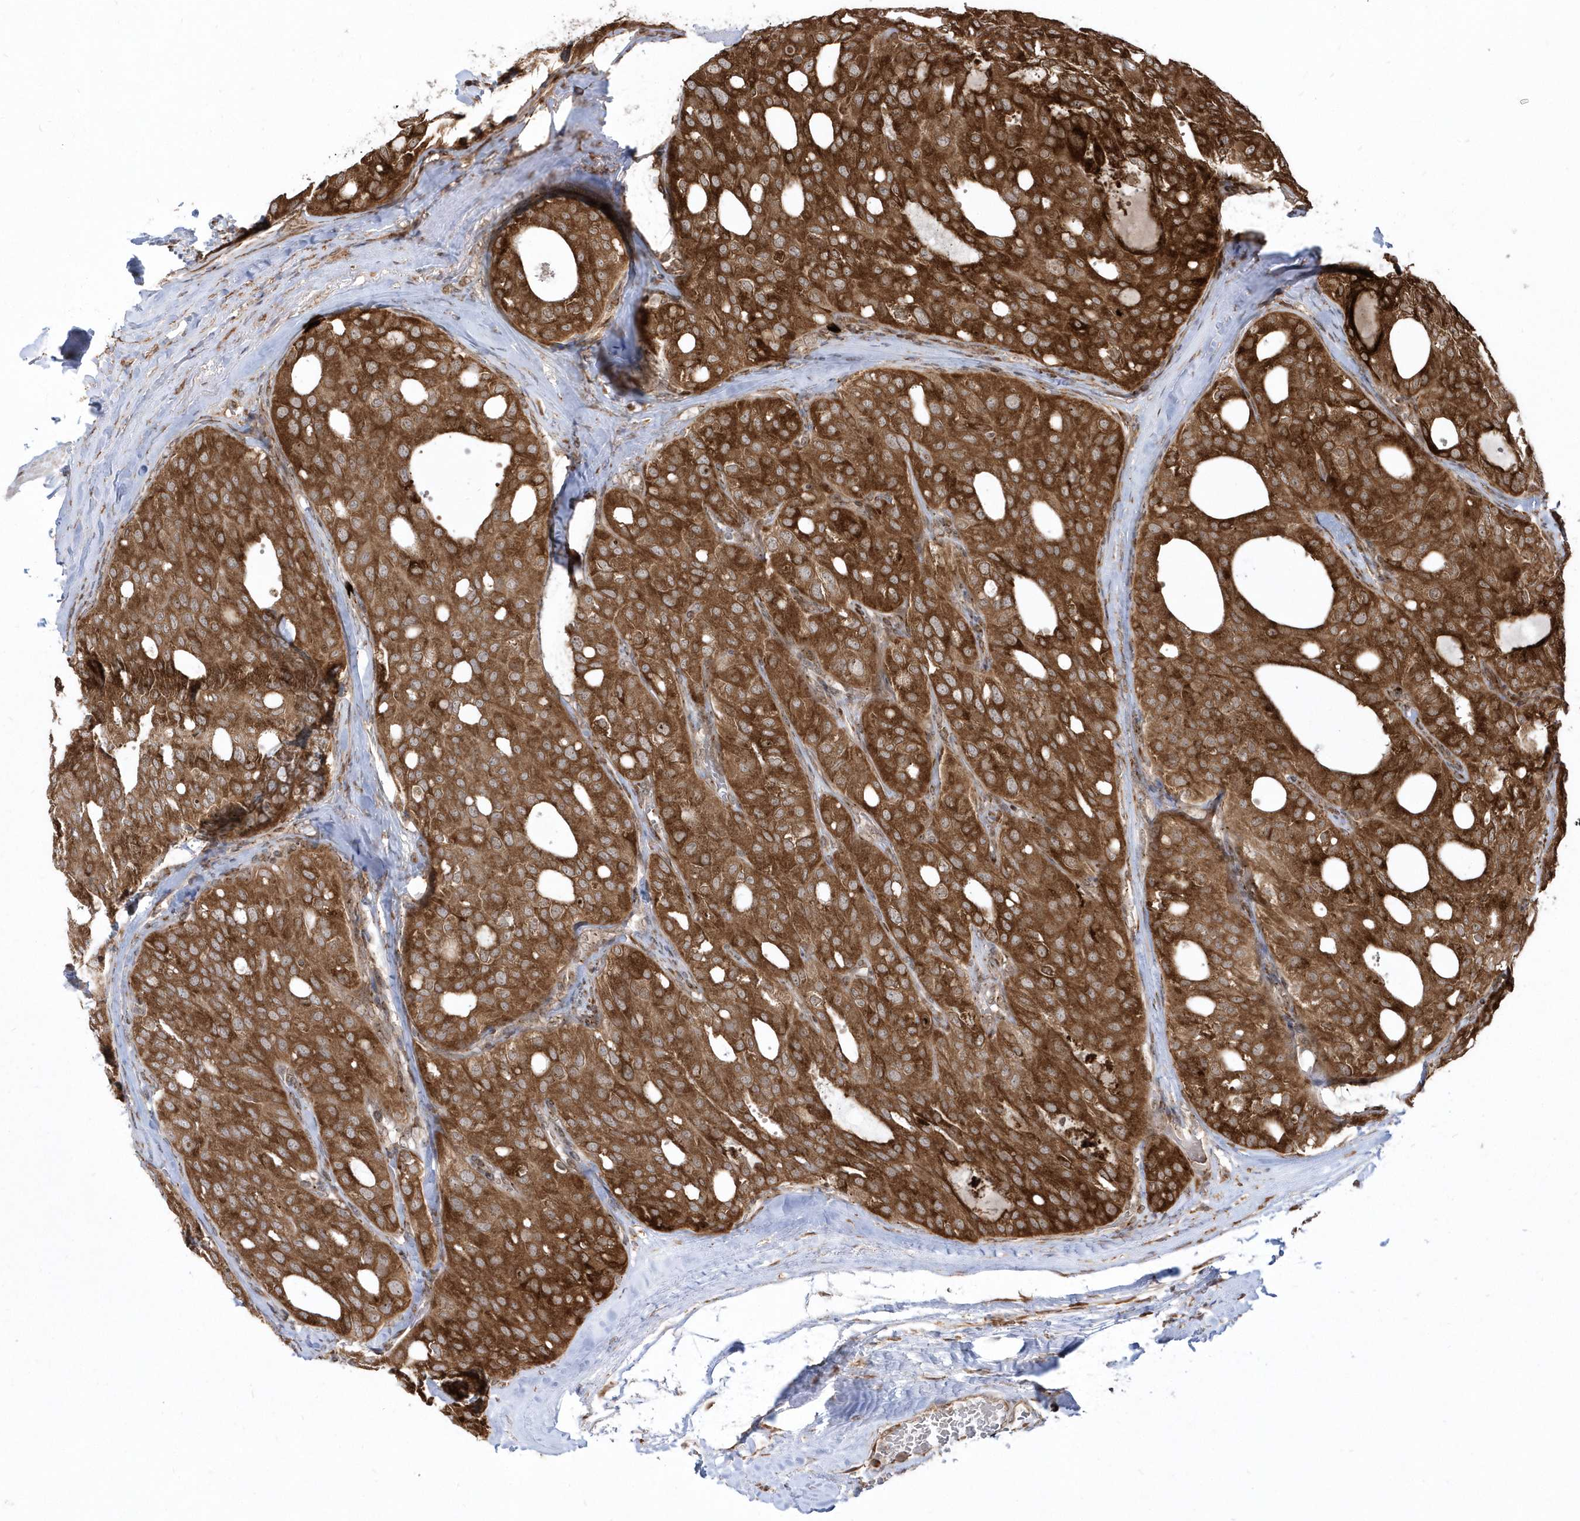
{"staining": {"intensity": "strong", "quantity": ">75%", "location": "cytoplasmic/membranous"}, "tissue": "thyroid cancer", "cell_type": "Tumor cells", "image_type": "cancer", "snomed": [{"axis": "morphology", "description": "Follicular adenoma carcinoma, NOS"}, {"axis": "topography", "description": "Thyroid gland"}], "caption": "Brown immunohistochemical staining in thyroid follicular adenoma carcinoma displays strong cytoplasmic/membranous positivity in about >75% of tumor cells.", "gene": "EPC2", "patient": {"sex": "male", "age": 75}}